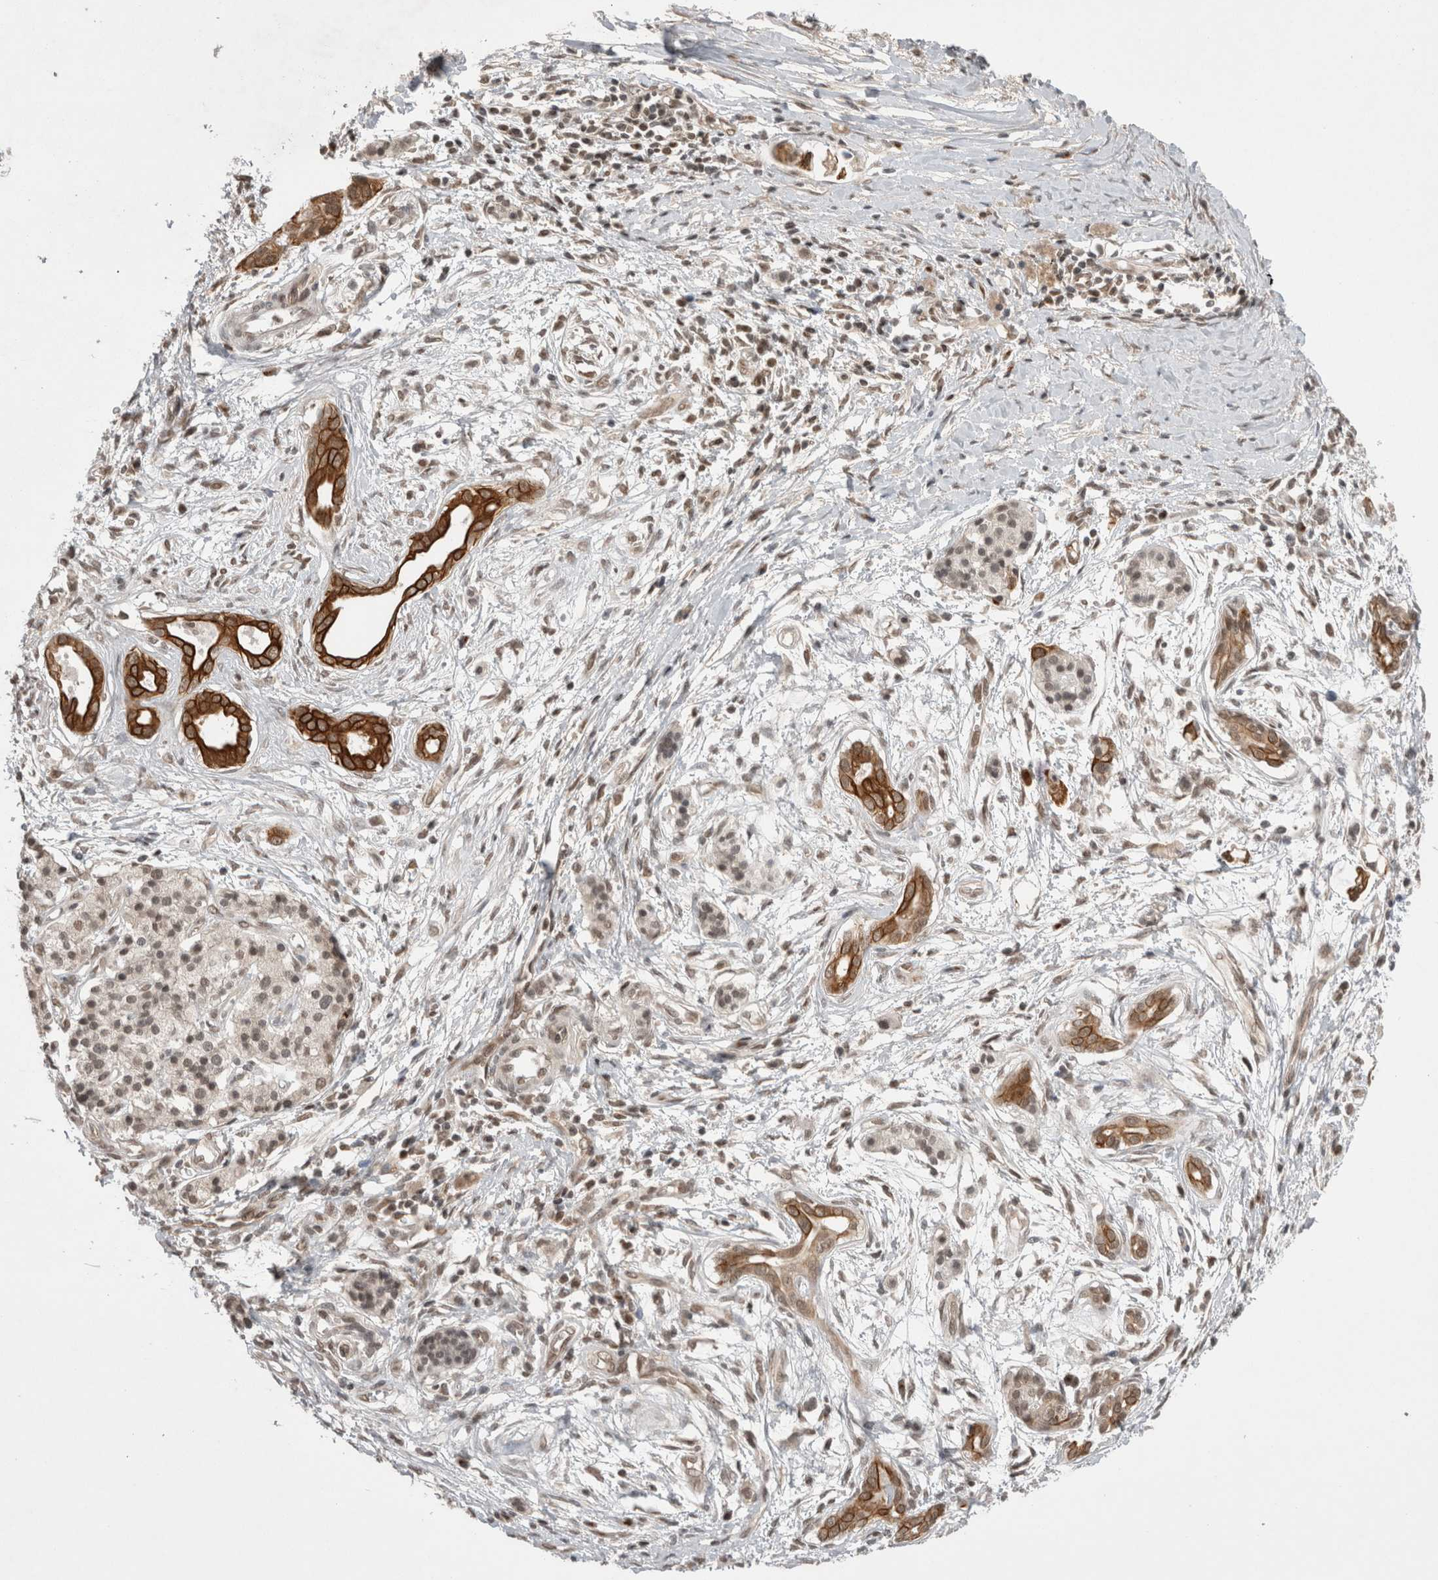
{"staining": {"intensity": "strong", "quantity": ">75%", "location": "cytoplasmic/membranous"}, "tissue": "pancreatic cancer", "cell_type": "Tumor cells", "image_type": "cancer", "snomed": [{"axis": "morphology", "description": "Adenocarcinoma, NOS"}, {"axis": "topography", "description": "Pancreas"}], "caption": "Strong cytoplasmic/membranous expression for a protein is appreciated in approximately >75% of tumor cells of adenocarcinoma (pancreatic) using immunohistochemistry (IHC).", "gene": "ZNF341", "patient": {"sex": "male", "age": 59}}